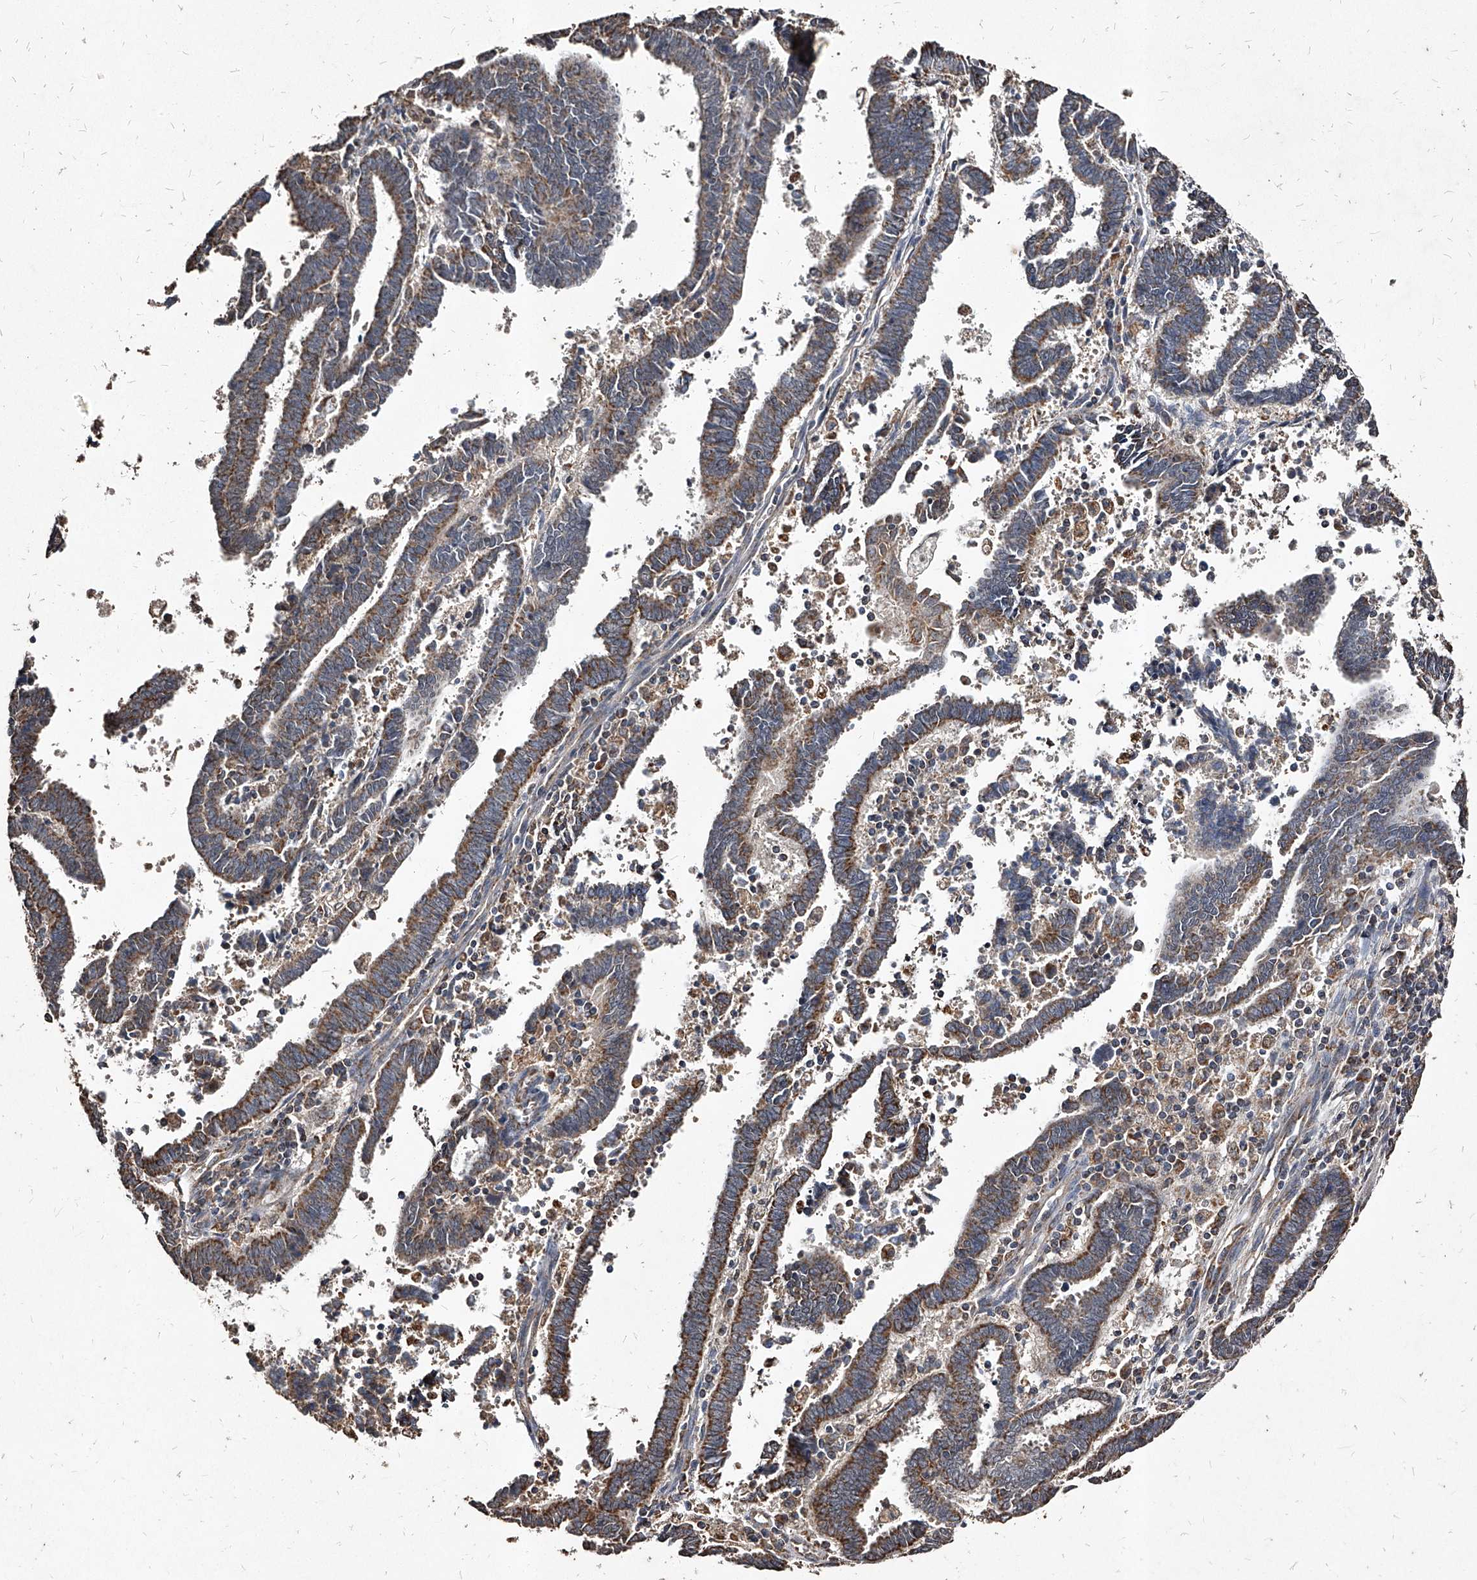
{"staining": {"intensity": "moderate", "quantity": "25%-75%", "location": "cytoplasmic/membranous"}, "tissue": "endometrial cancer", "cell_type": "Tumor cells", "image_type": "cancer", "snomed": [{"axis": "morphology", "description": "Adenocarcinoma, NOS"}, {"axis": "topography", "description": "Uterus"}], "caption": "Moderate cytoplasmic/membranous staining for a protein is seen in about 25%-75% of tumor cells of endometrial cancer (adenocarcinoma) using IHC.", "gene": "GPR183", "patient": {"sex": "female", "age": 83}}